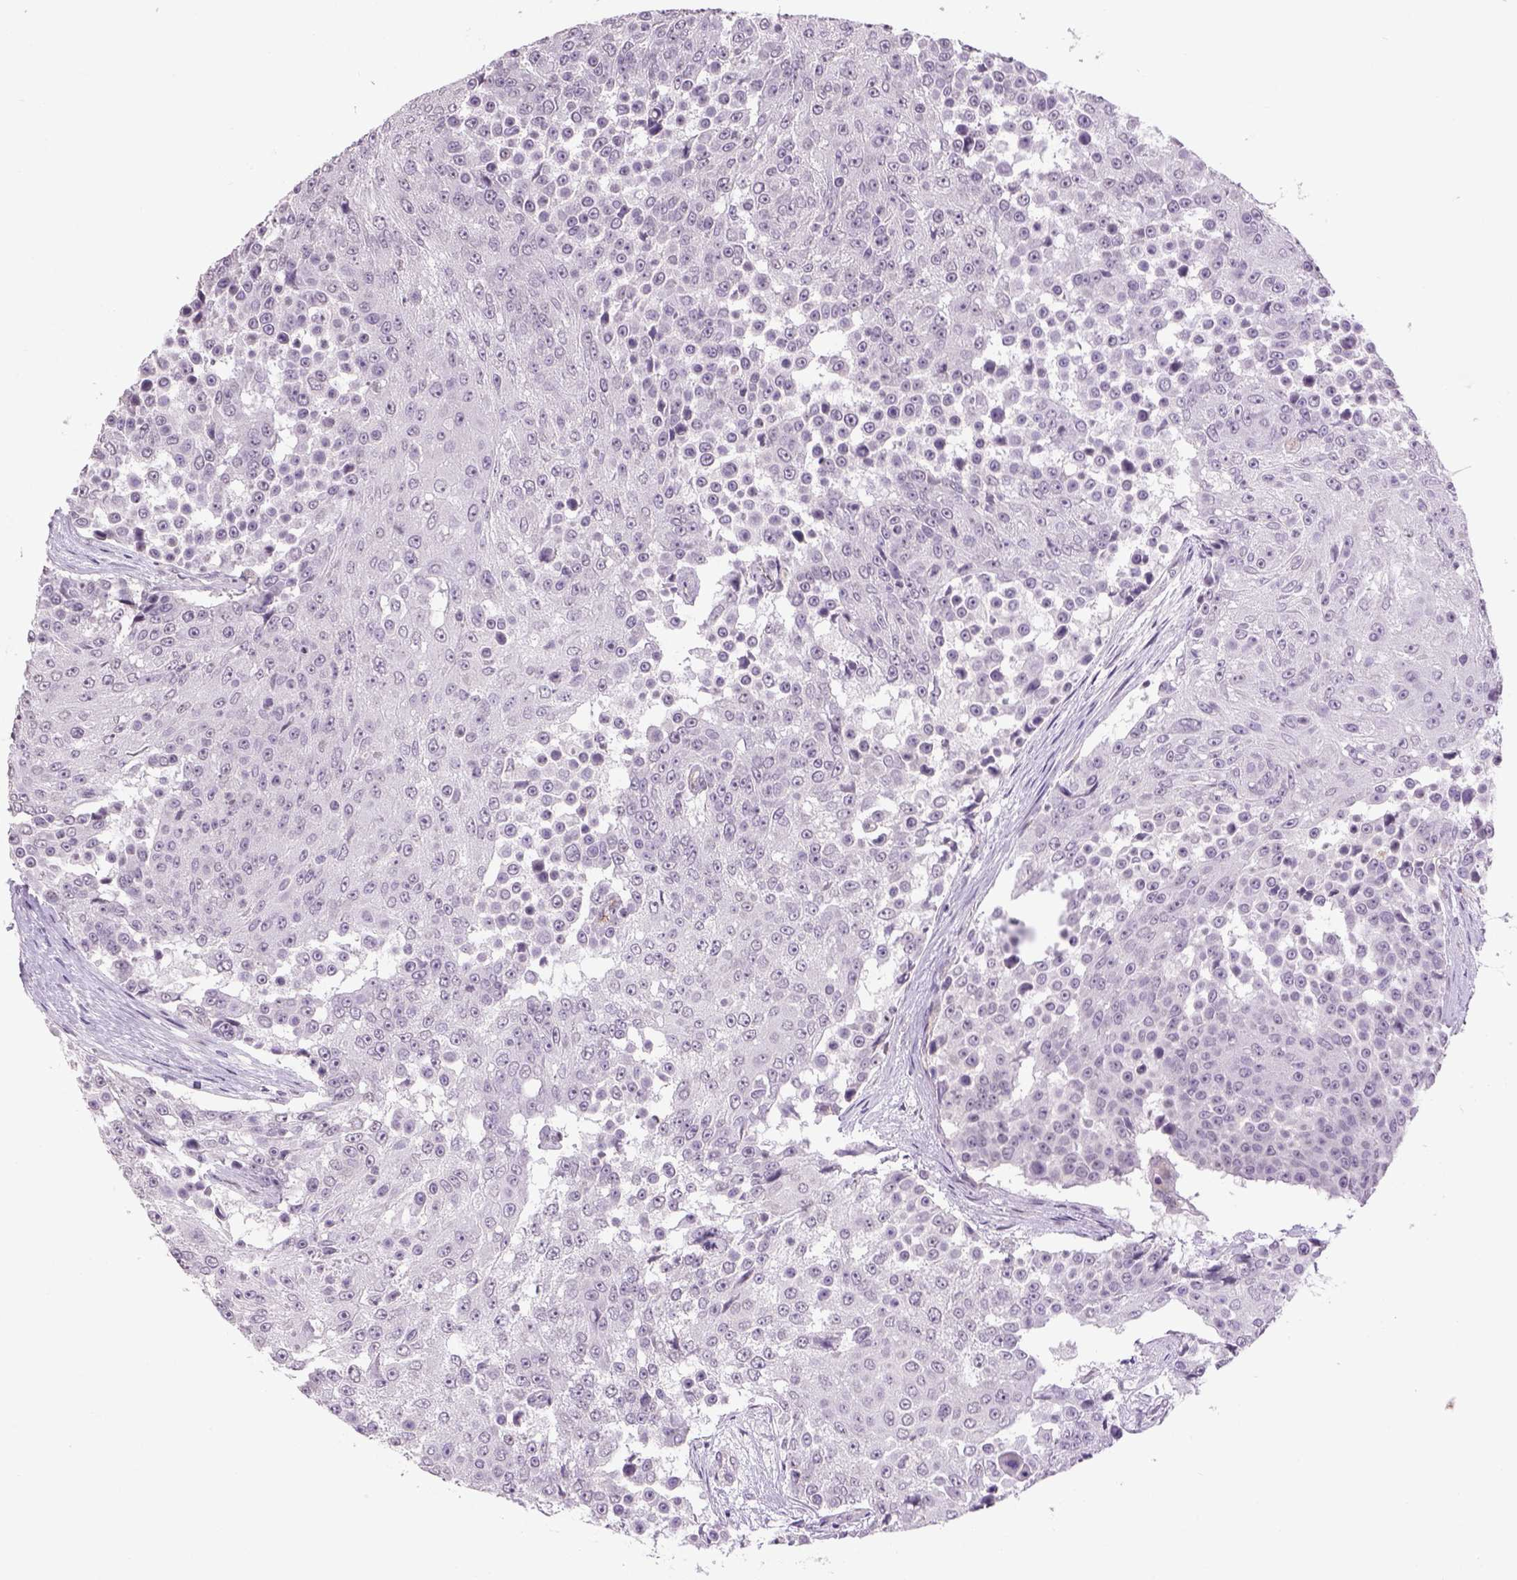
{"staining": {"intensity": "negative", "quantity": "none", "location": "none"}, "tissue": "urothelial cancer", "cell_type": "Tumor cells", "image_type": "cancer", "snomed": [{"axis": "morphology", "description": "Urothelial carcinoma, High grade"}, {"axis": "topography", "description": "Urinary bladder"}], "caption": "Immunohistochemistry (IHC) photomicrograph of human high-grade urothelial carcinoma stained for a protein (brown), which demonstrates no expression in tumor cells.", "gene": "PRRT1", "patient": {"sex": "female", "age": 63}}